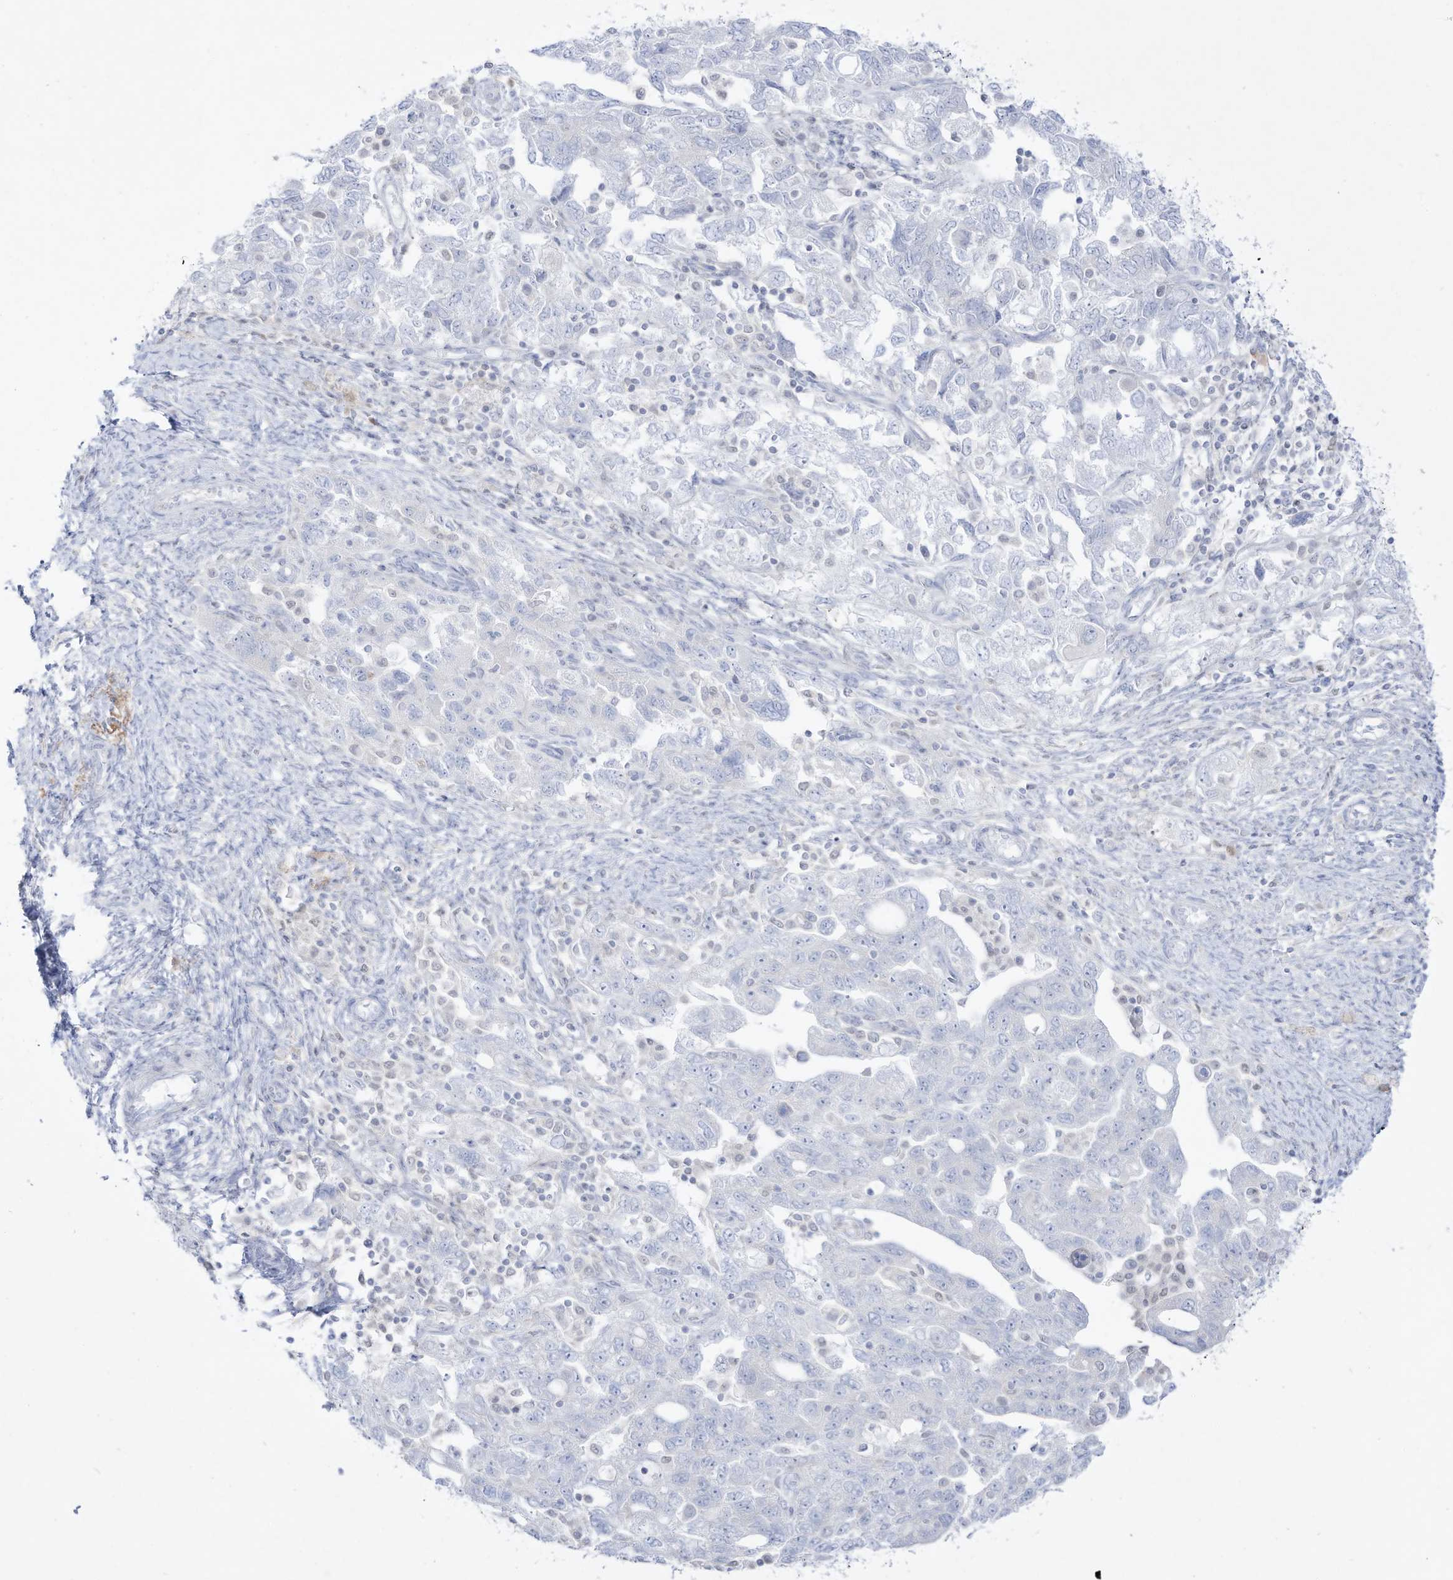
{"staining": {"intensity": "negative", "quantity": "none", "location": "none"}, "tissue": "ovarian cancer", "cell_type": "Tumor cells", "image_type": "cancer", "snomed": [{"axis": "morphology", "description": "Carcinoma, NOS"}, {"axis": "morphology", "description": "Cystadenocarcinoma, serous, NOS"}, {"axis": "topography", "description": "Ovary"}], "caption": "A high-resolution micrograph shows IHC staining of ovarian carcinoma, which displays no significant positivity in tumor cells. (Stains: DAB (3,3'-diaminobenzidine) immunohistochemistry with hematoxylin counter stain, Microscopy: brightfield microscopy at high magnification).", "gene": "DMKN", "patient": {"sex": "female", "age": 69}}